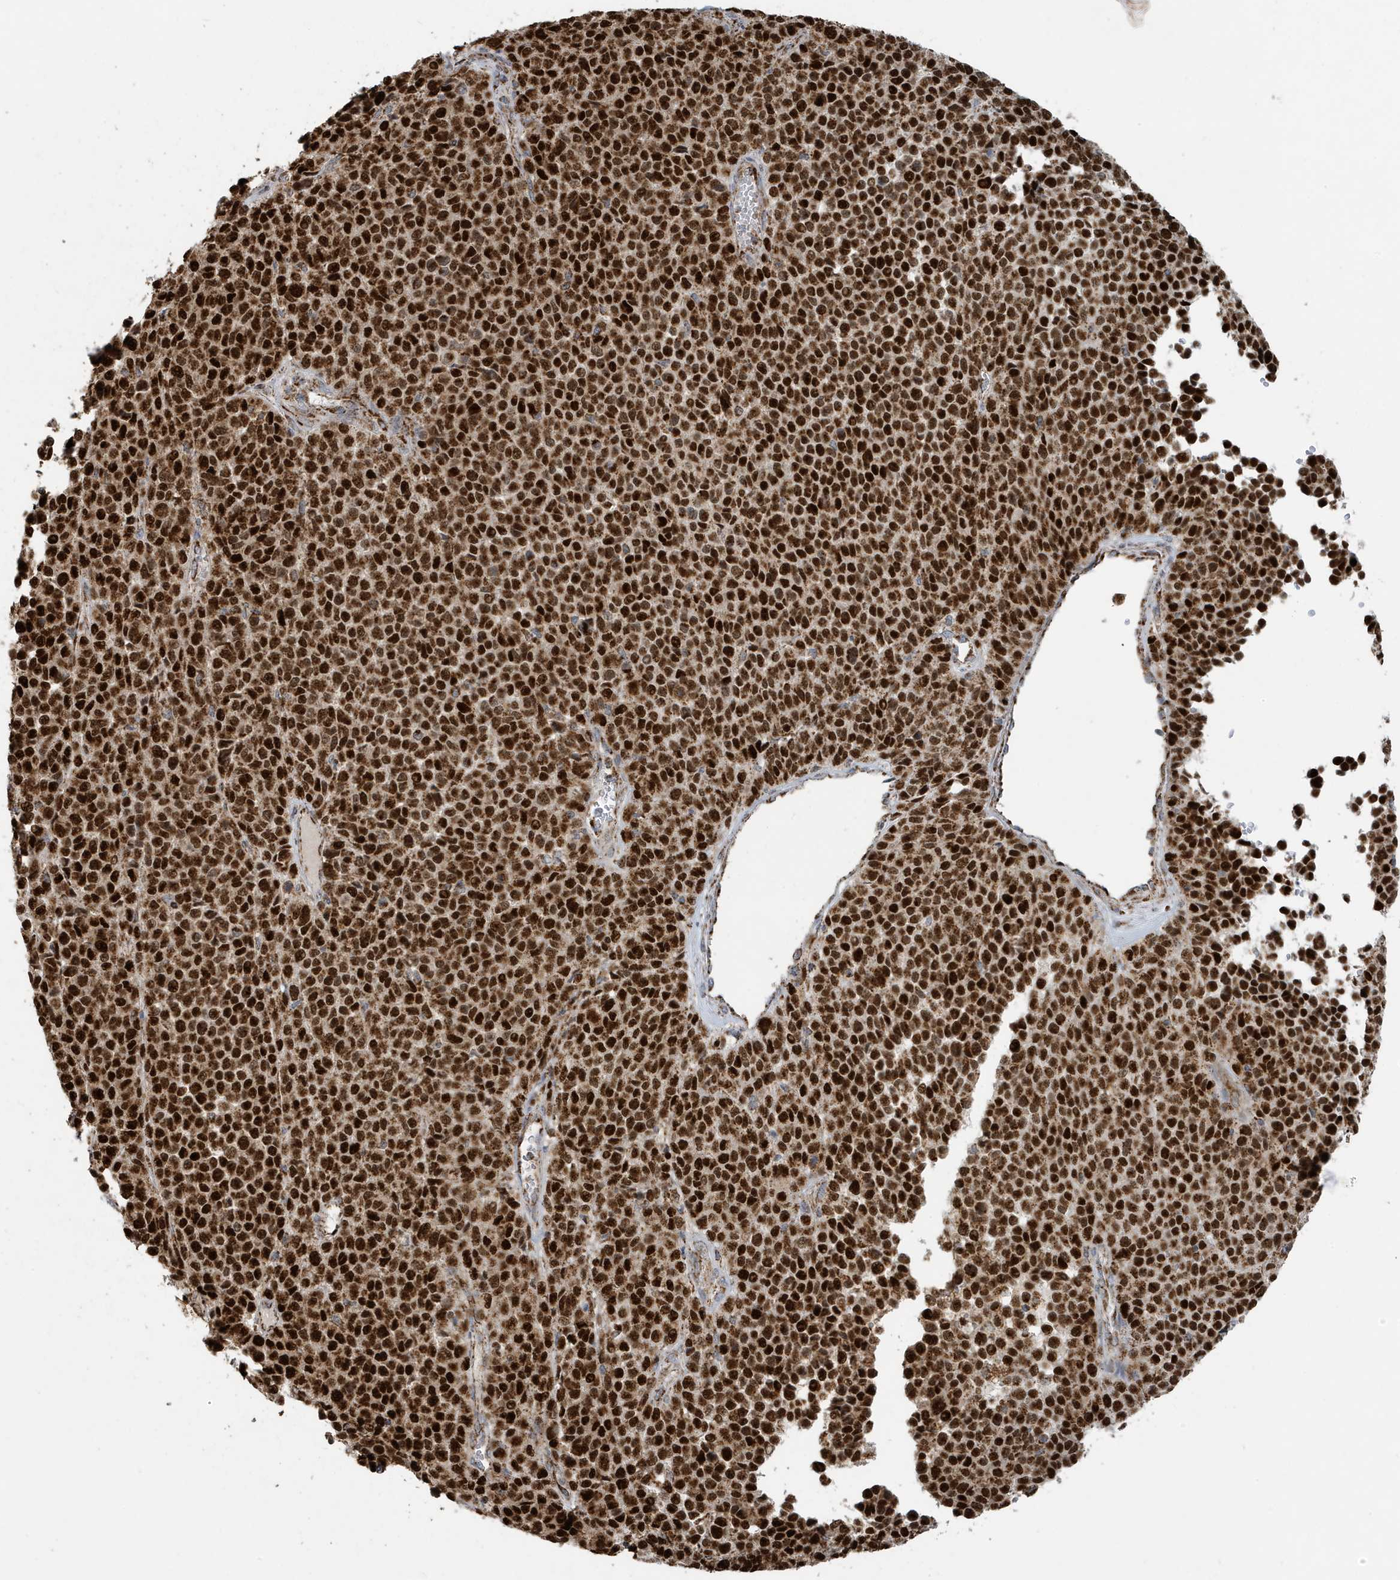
{"staining": {"intensity": "strong", "quantity": ">75%", "location": "cytoplasmic/membranous,nuclear"}, "tissue": "melanoma", "cell_type": "Tumor cells", "image_type": "cancer", "snomed": [{"axis": "morphology", "description": "Malignant melanoma, Metastatic site"}, {"axis": "topography", "description": "Pancreas"}], "caption": "Malignant melanoma (metastatic site) was stained to show a protein in brown. There is high levels of strong cytoplasmic/membranous and nuclear expression in about >75% of tumor cells. (IHC, brightfield microscopy, high magnification).", "gene": "MAN1A1", "patient": {"sex": "female", "age": 30}}